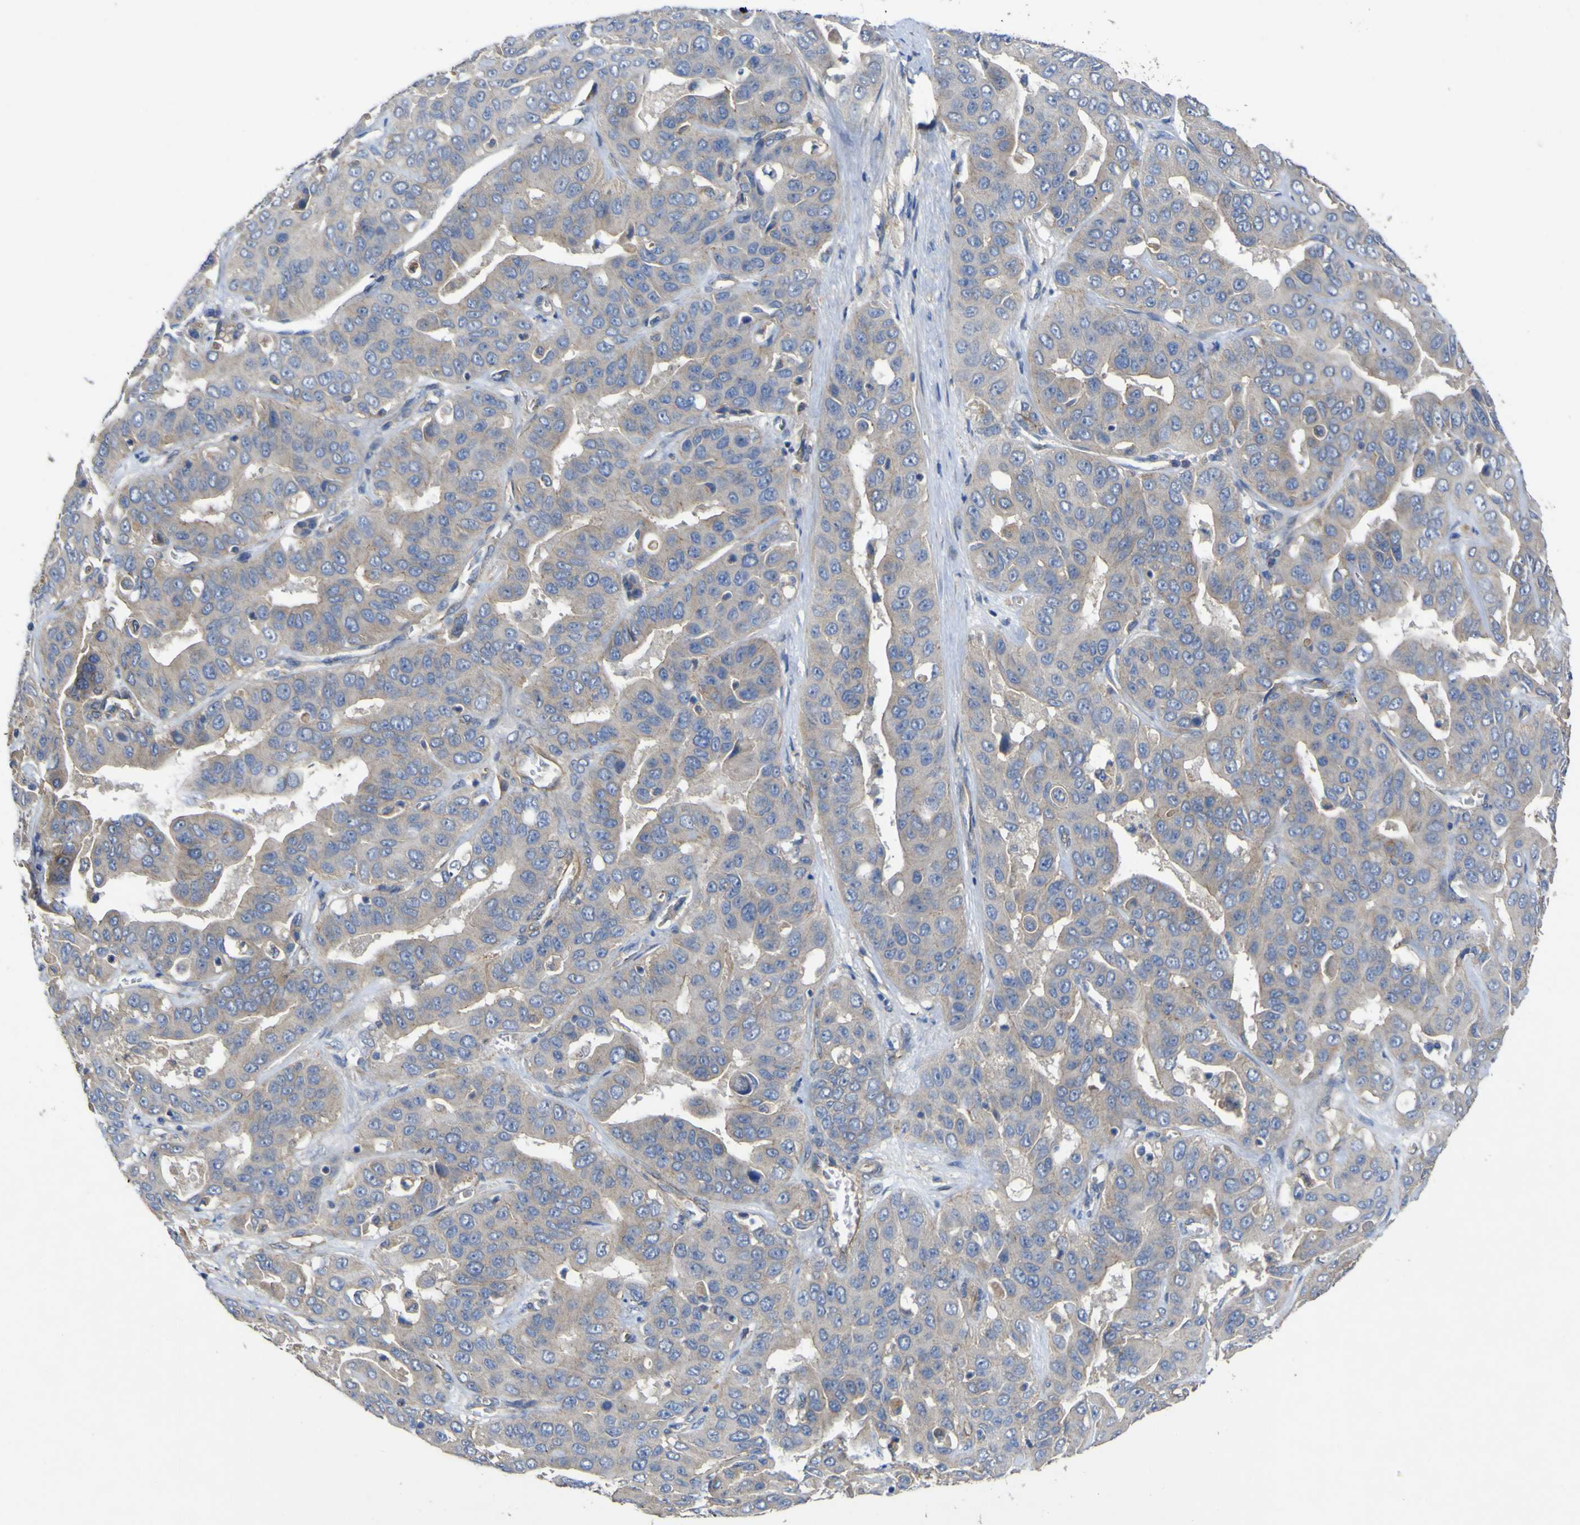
{"staining": {"intensity": "weak", "quantity": ">75%", "location": "cytoplasmic/membranous"}, "tissue": "liver cancer", "cell_type": "Tumor cells", "image_type": "cancer", "snomed": [{"axis": "morphology", "description": "Cholangiocarcinoma"}, {"axis": "topography", "description": "Liver"}], "caption": "Immunohistochemistry (DAB) staining of human cholangiocarcinoma (liver) demonstrates weak cytoplasmic/membranous protein expression in about >75% of tumor cells.", "gene": "TNFSF15", "patient": {"sex": "female", "age": 52}}